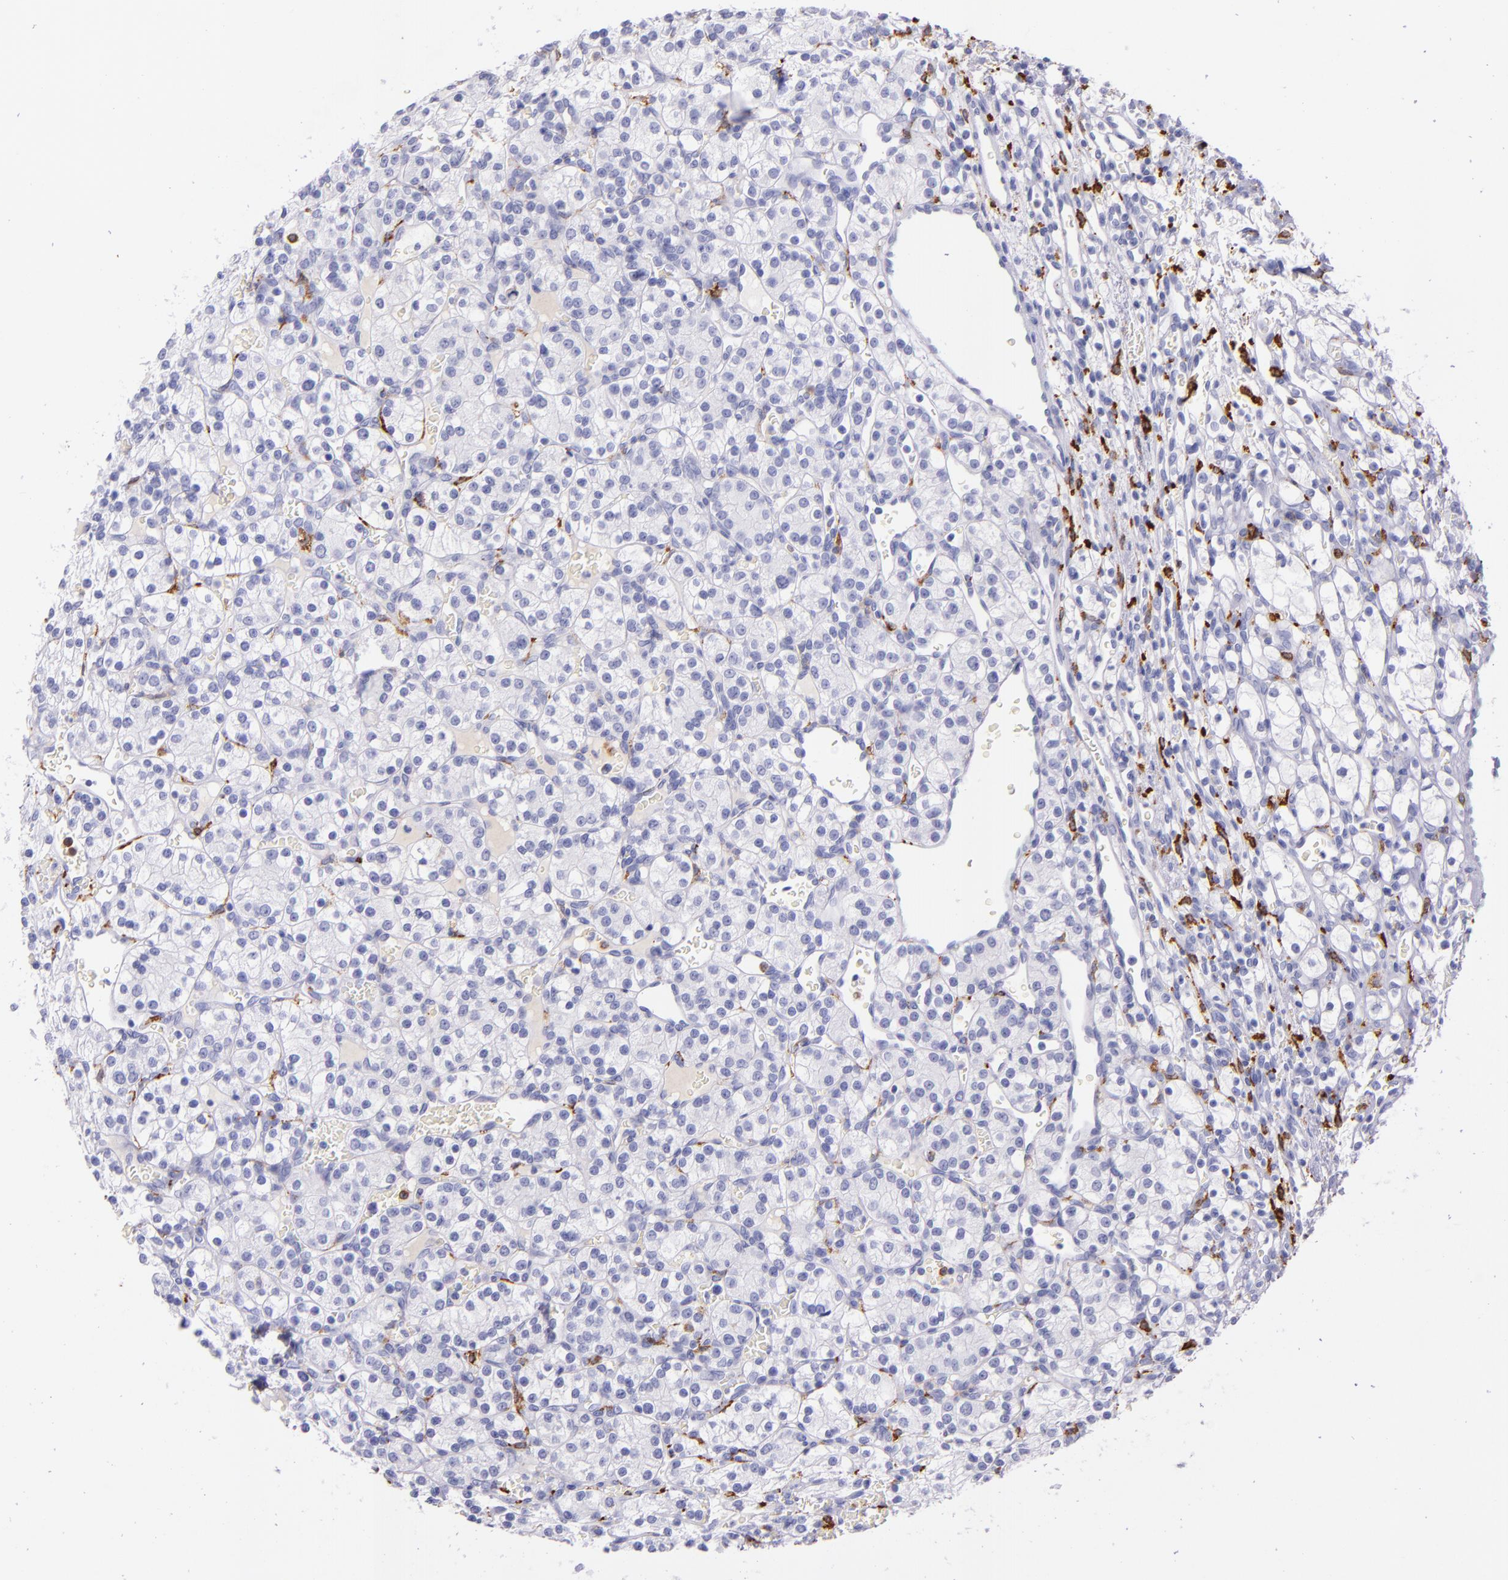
{"staining": {"intensity": "negative", "quantity": "none", "location": "none"}, "tissue": "renal cancer", "cell_type": "Tumor cells", "image_type": "cancer", "snomed": [{"axis": "morphology", "description": "Adenocarcinoma, NOS"}, {"axis": "topography", "description": "Kidney"}], "caption": "The image shows no staining of tumor cells in renal cancer (adenocarcinoma).", "gene": "CD163", "patient": {"sex": "female", "age": 62}}